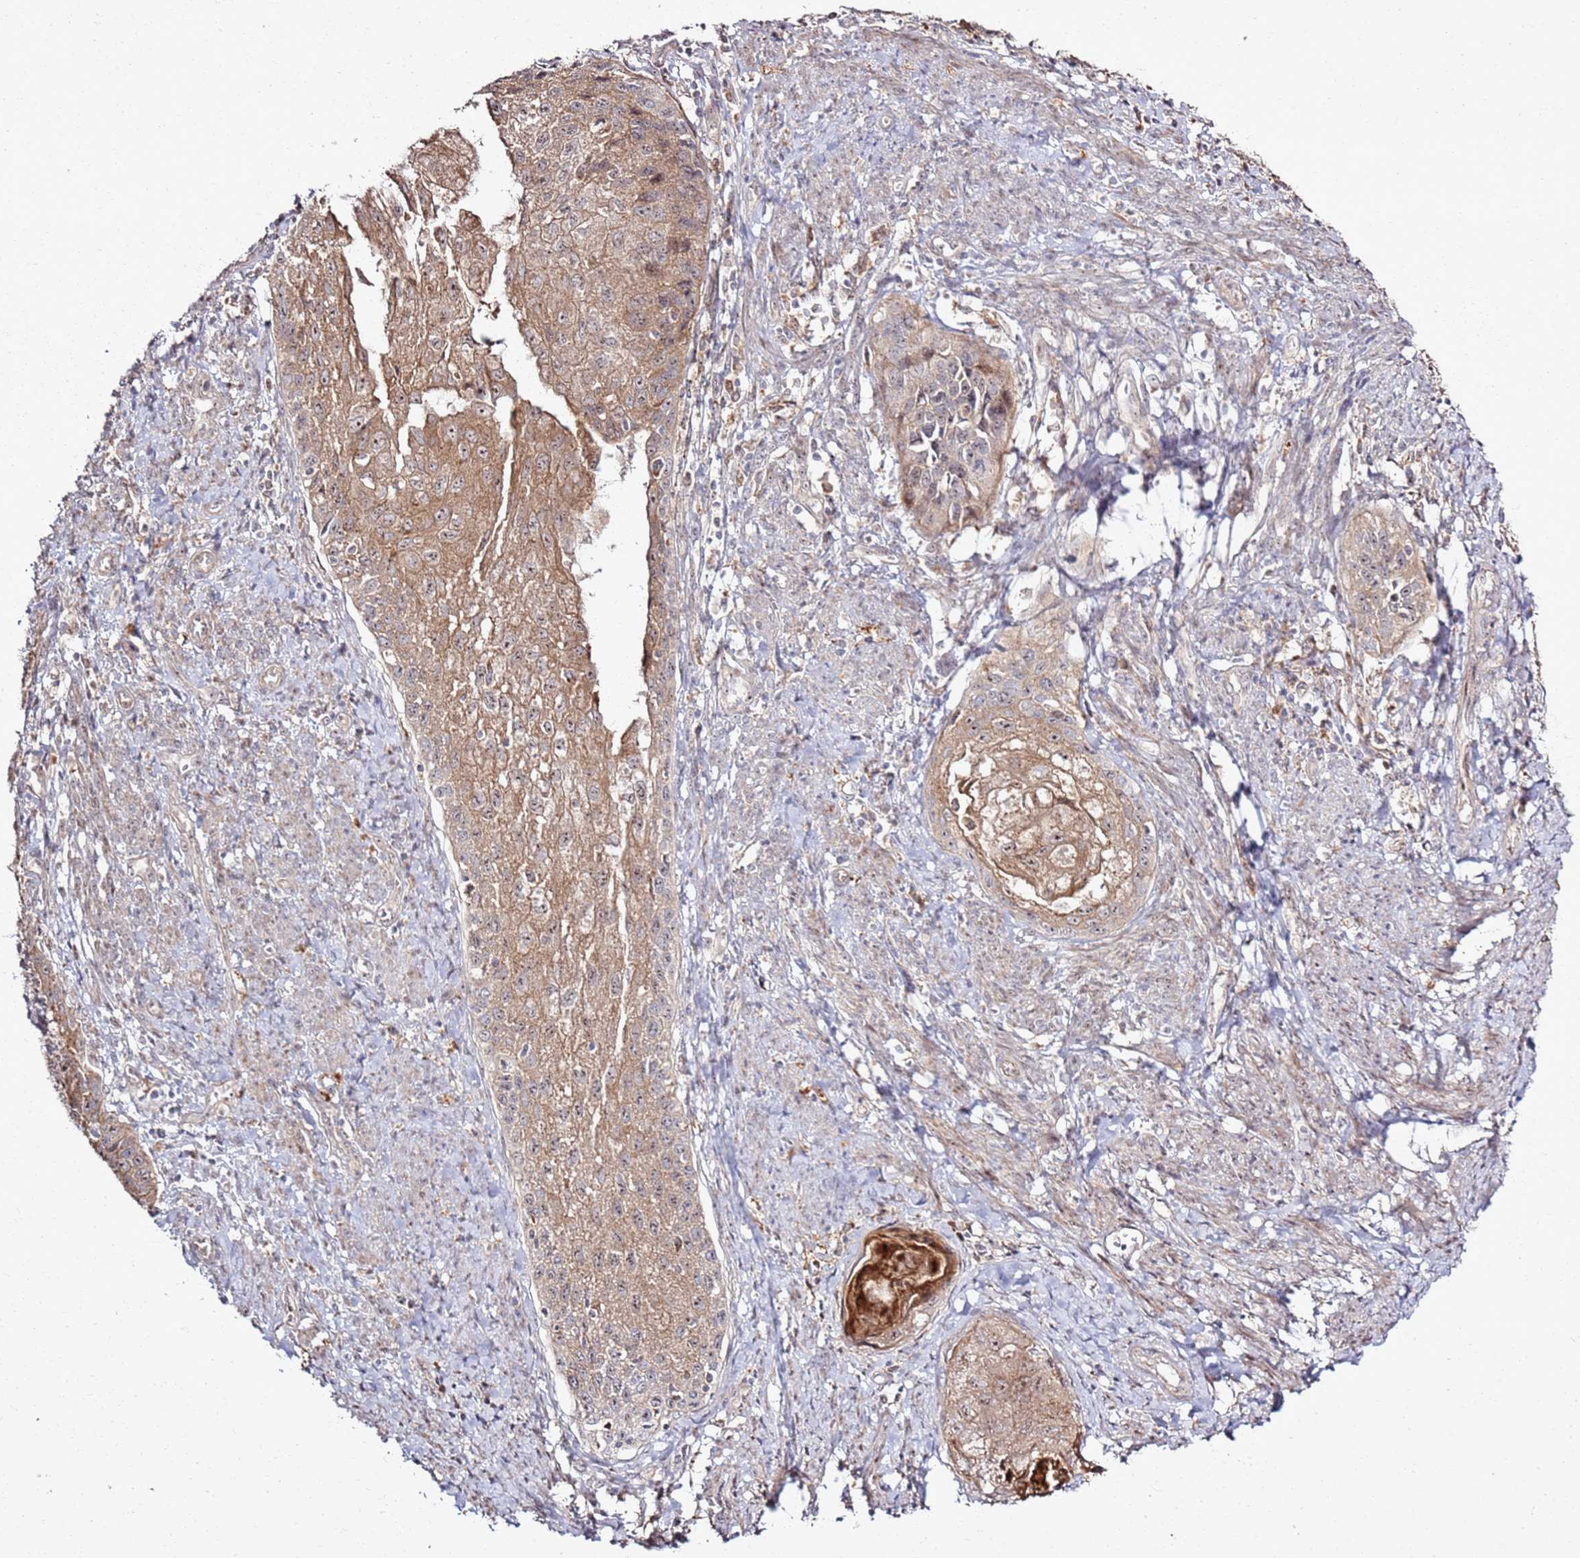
{"staining": {"intensity": "moderate", "quantity": "25%-75%", "location": "cytoplasmic/membranous,nuclear"}, "tissue": "cervical cancer", "cell_type": "Tumor cells", "image_type": "cancer", "snomed": [{"axis": "morphology", "description": "Squamous cell carcinoma, NOS"}, {"axis": "topography", "description": "Cervix"}], "caption": "Immunohistochemical staining of human squamous cell carcinoma (cervical) displays medium levels of moderate cytoplasmic/membranous and nuclear expression in approximately 25%-75% of tumor cells. Ihc stains the protein of interest in brown and the nuclei are stained blue.", "gene": "CNPY1", "patient": {"sex": "female", "age": 67}}